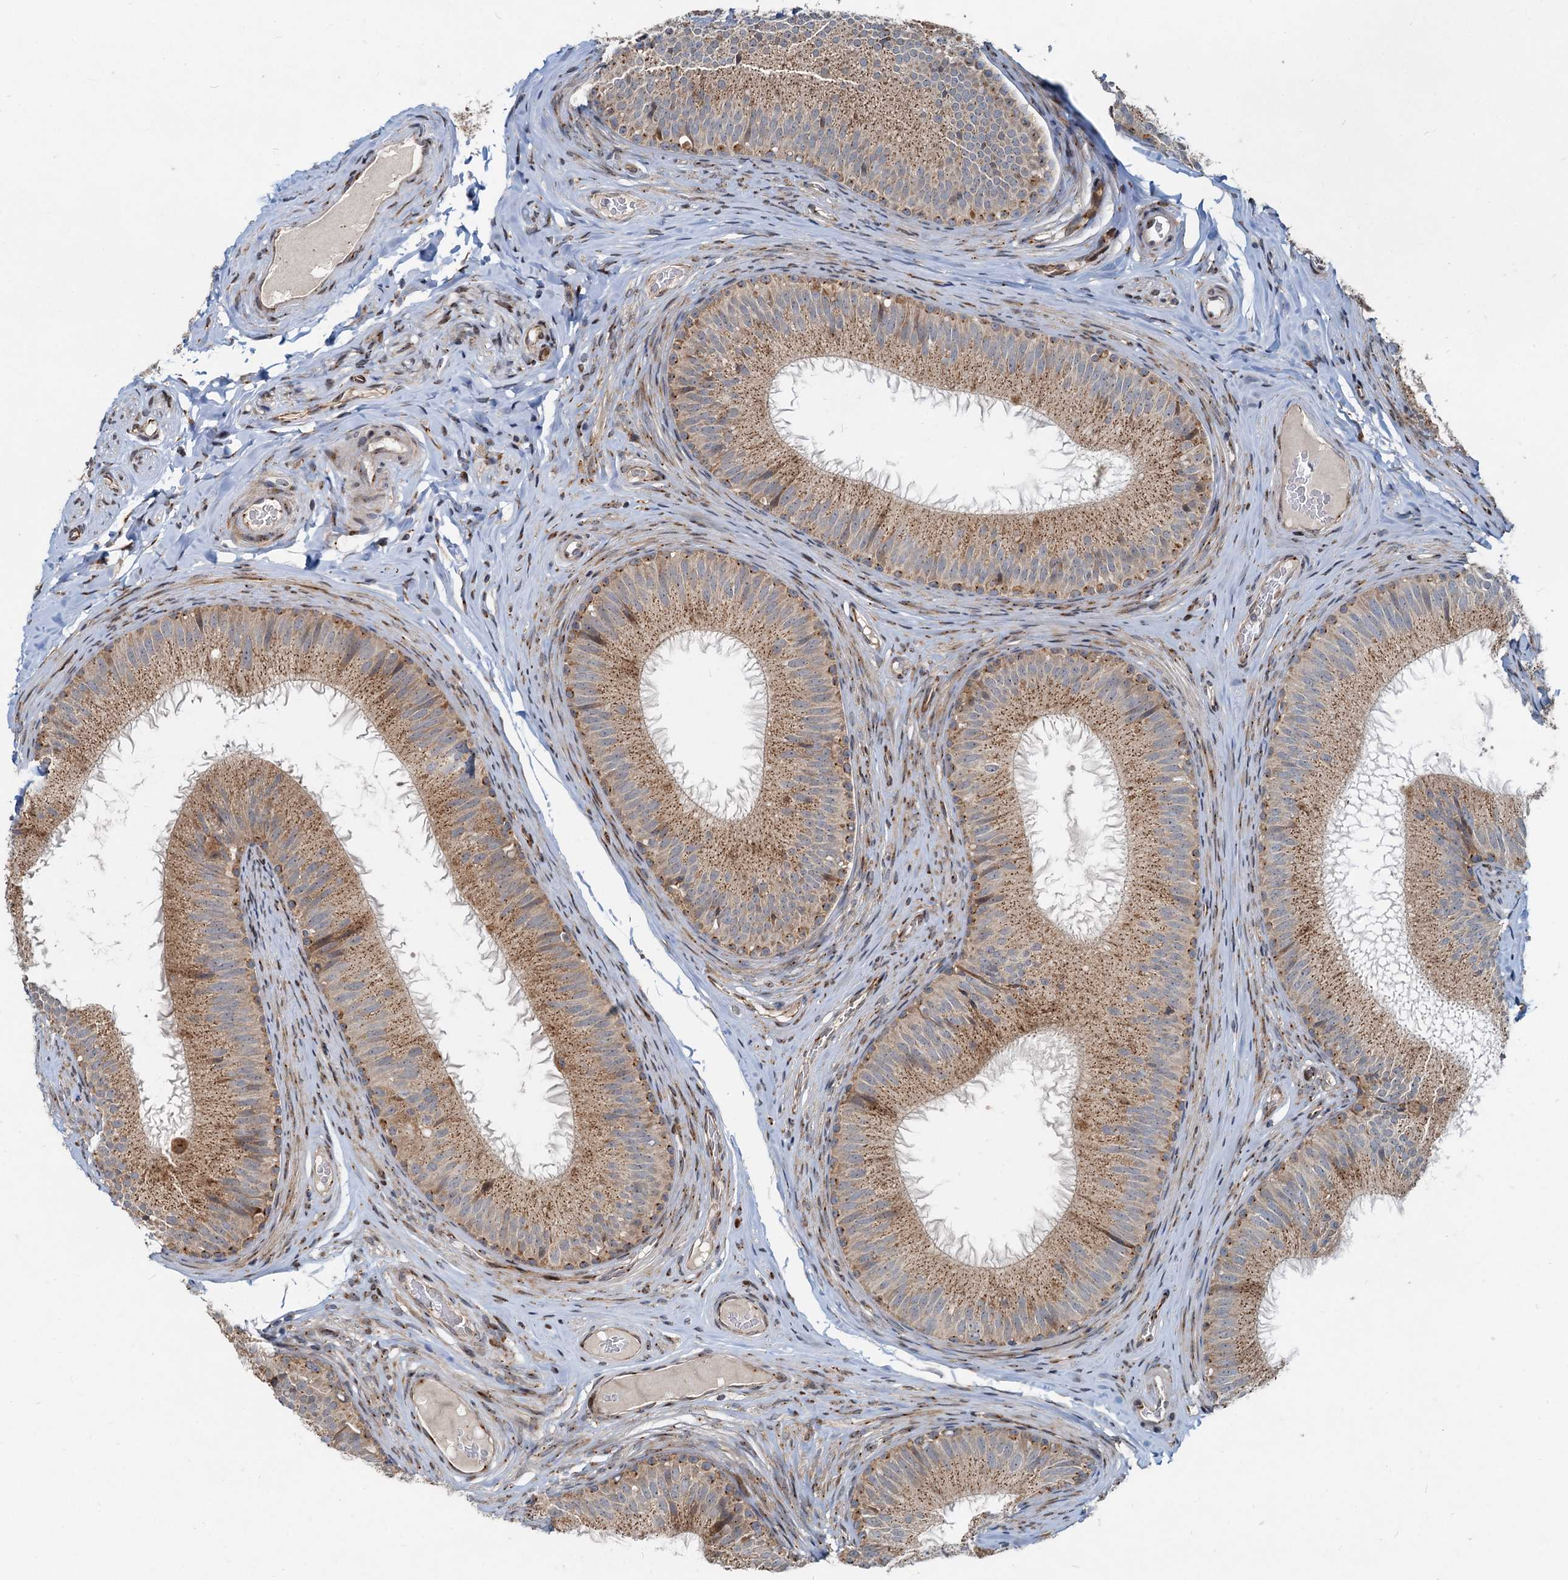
{"staining": {"intensity": "moderate", "quantity": ">75%", "location": "cytoplasmic/membranous"}, "tissue": "epididymis", "cell_type": "Glandular cells", "image_type": "normal", "snomed": [{"axis": "morphology", "description": "Normal tissue, NOS"}, {"axis": "topography", "description": "Epididymis"}], "caption": "The immunohistochemical stain shows moderate cytoplasmic/membranous expression in glandular cells of unremarkable epididymis. The protein is stained brown, and the nuclei are stained in blue (DAB (3,3'-diaminobenzidine) IHC with brightfield microscopy, high magnification).", "gene": "CEP68", "patient": {"sex": "male", "age": 34}}